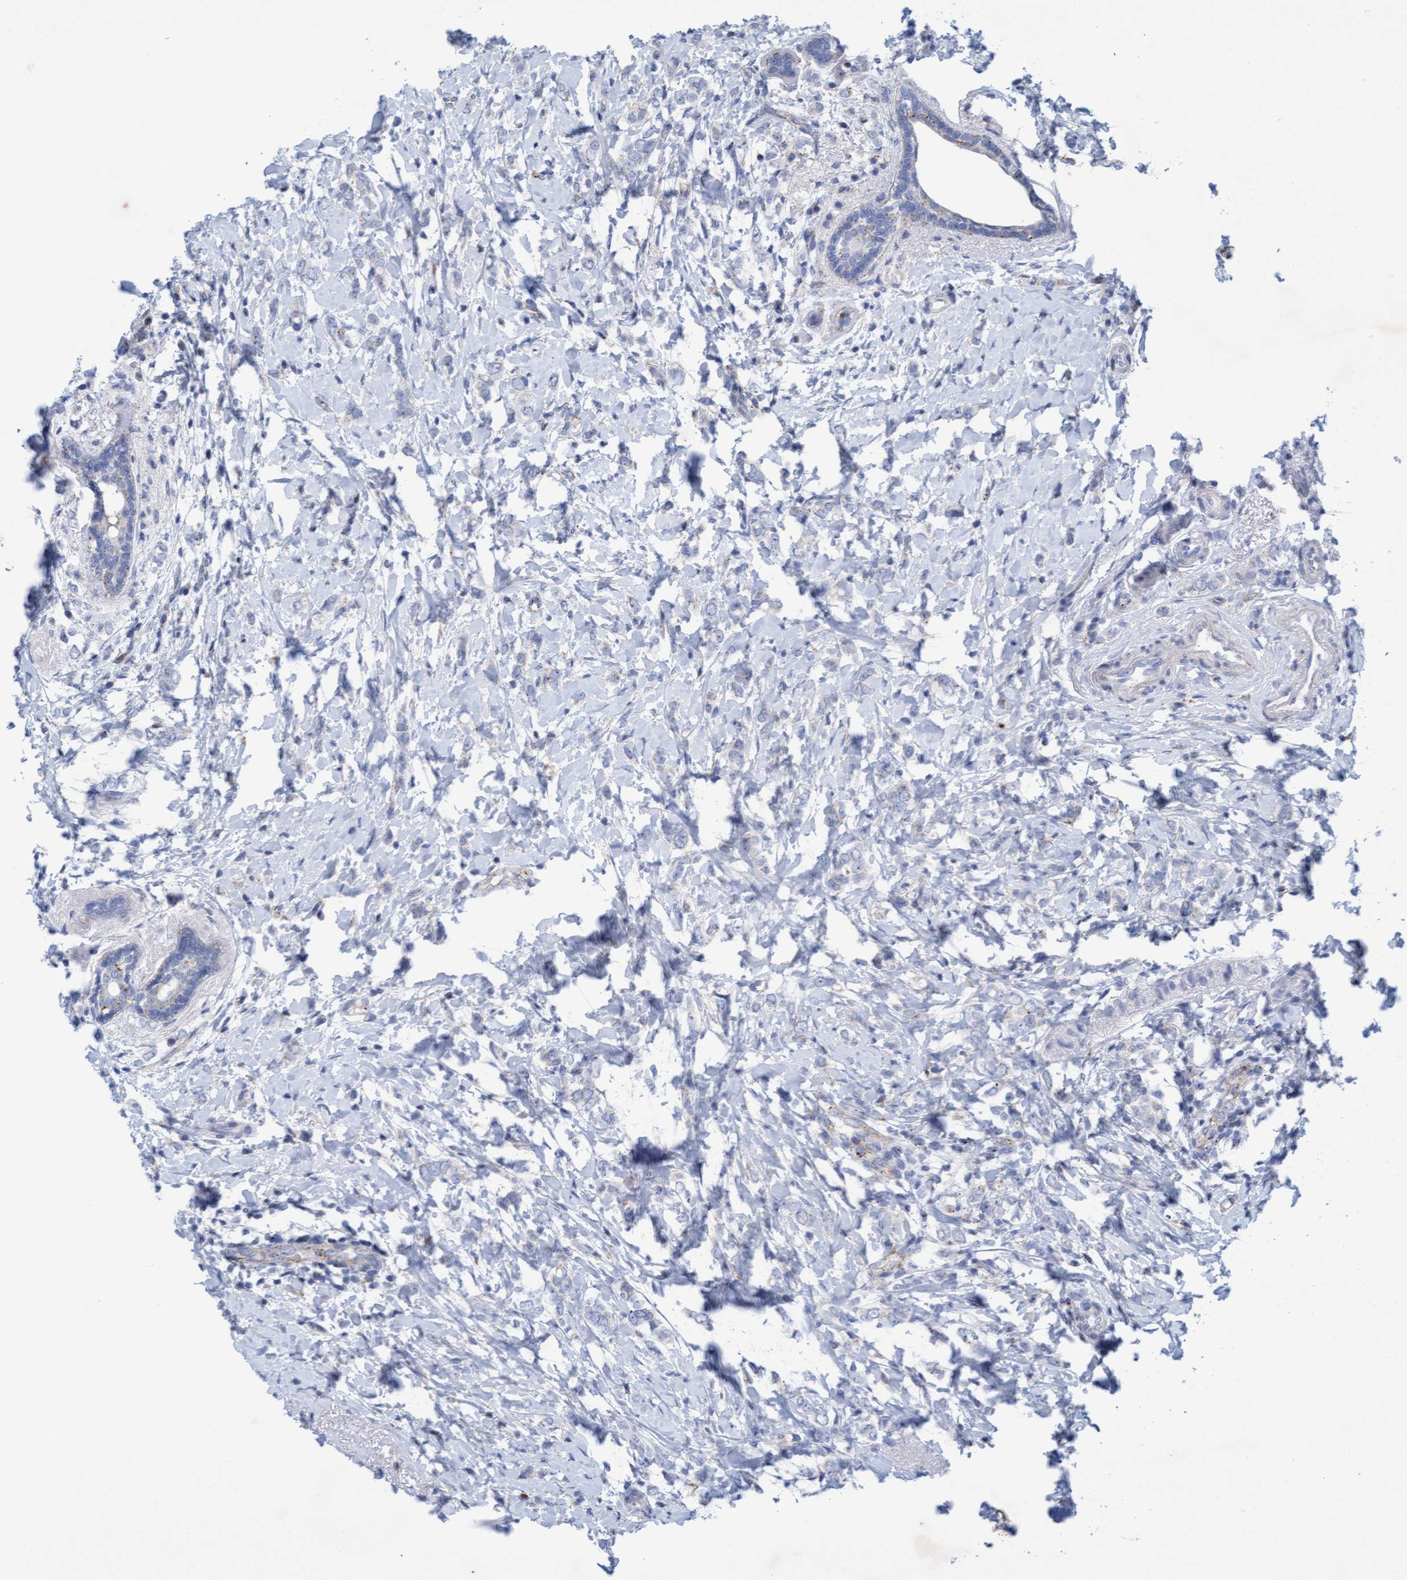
{"staining": {"intensity": "negative", "quantity": "none", "location": "none"}, "tissue": "breast cancer", "cell_type": "Tumor cells", "image_type": "cancer", "snomed": [{"axis": "morphology", "description": "Normal tissue, NOS"}, {"axis": "morphology", "description": "Lobular carcinoma"}, {"axis": "topography", "description": "Breast"}], "caption": "A histopathology image of breast cancer (lobular carcinoma) stained for a protein exhibits no brown staining in tumor cells.", "gene": "SGSH", "patient": {"sex": "female", "age": 47}}